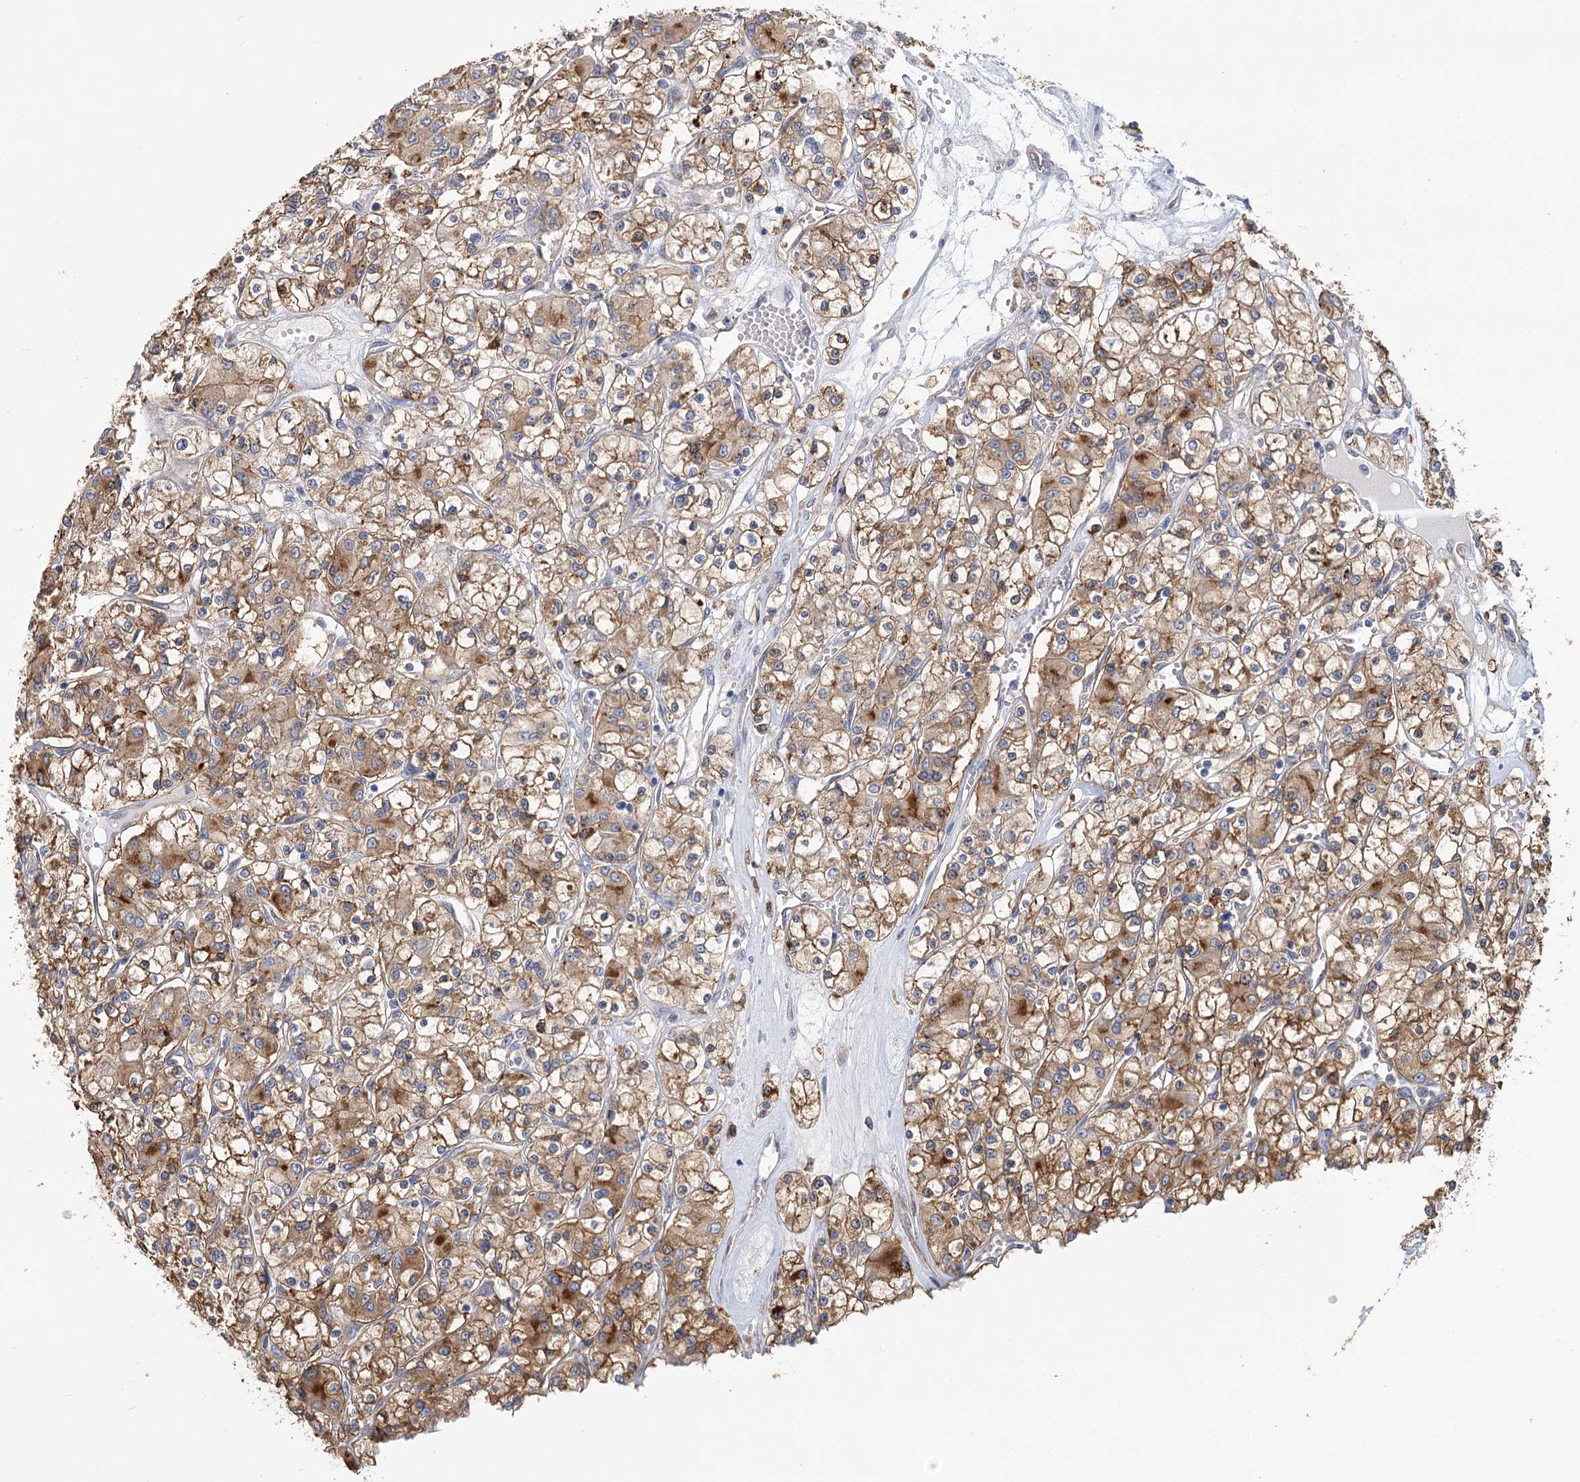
{"staining": {"intensity": "moderate", "quantity": ">75%", "location": "cytoplasmic/membranous"}, "tissue": "renal cancer", "cell_type": "Tumor cells", "image_type": "cancer", "snomed": [{"axis": "morphology", "description": "Adenocarcinoma, NOS"}, {"axis": "topography", "description": "Kidney"}], "caption": "About >75% of tumor cells in human adenocarcinoma (renal) show moderate cytoplasmic/membranous protein positivity as visualized by brown immunohistochemical staining.", "gene": "GUSB", "patient": {"sex": "female", "age": 59}}